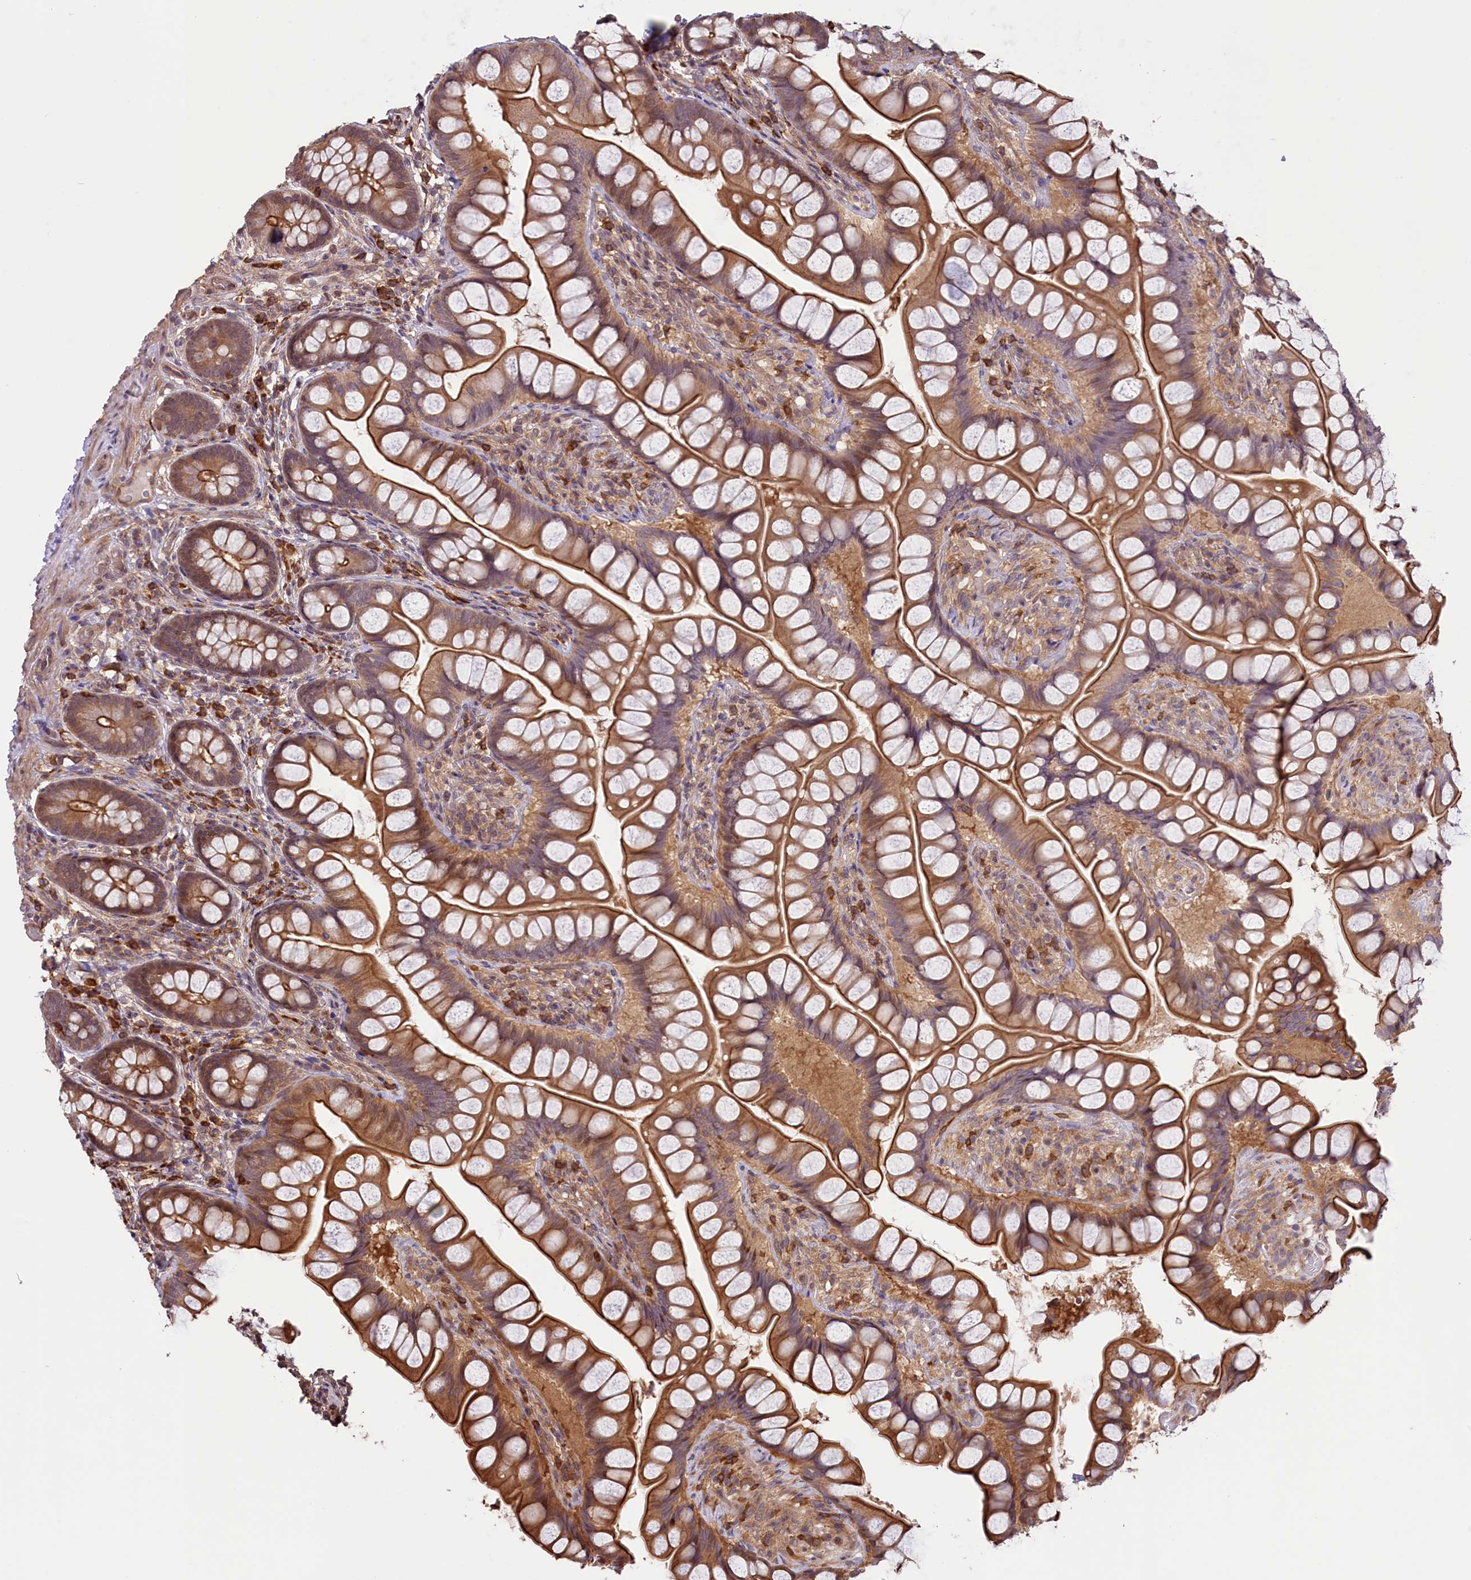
{"staining": {"intensity": "moderate", "quantity": ">75%", "location": "cytoplasmic/membranous"}, "tissue": "small intestine", "cell_type": "Glandular cells", "image_type": "normal", "snomed": [{"axis": "morphology", "description": "Normal tissue, NOS"}, {"axis": "topography", "description": "Small intestine"}], "caption": "This photomicrograph demonstrates IHC staining of unremarkable human small intestine, with medium moderate cytoplasmic/membranous staining in approximately >75% of glandular cells.", "gene": "RIC8A", "patient": {"sex": "male", "age": 70}}